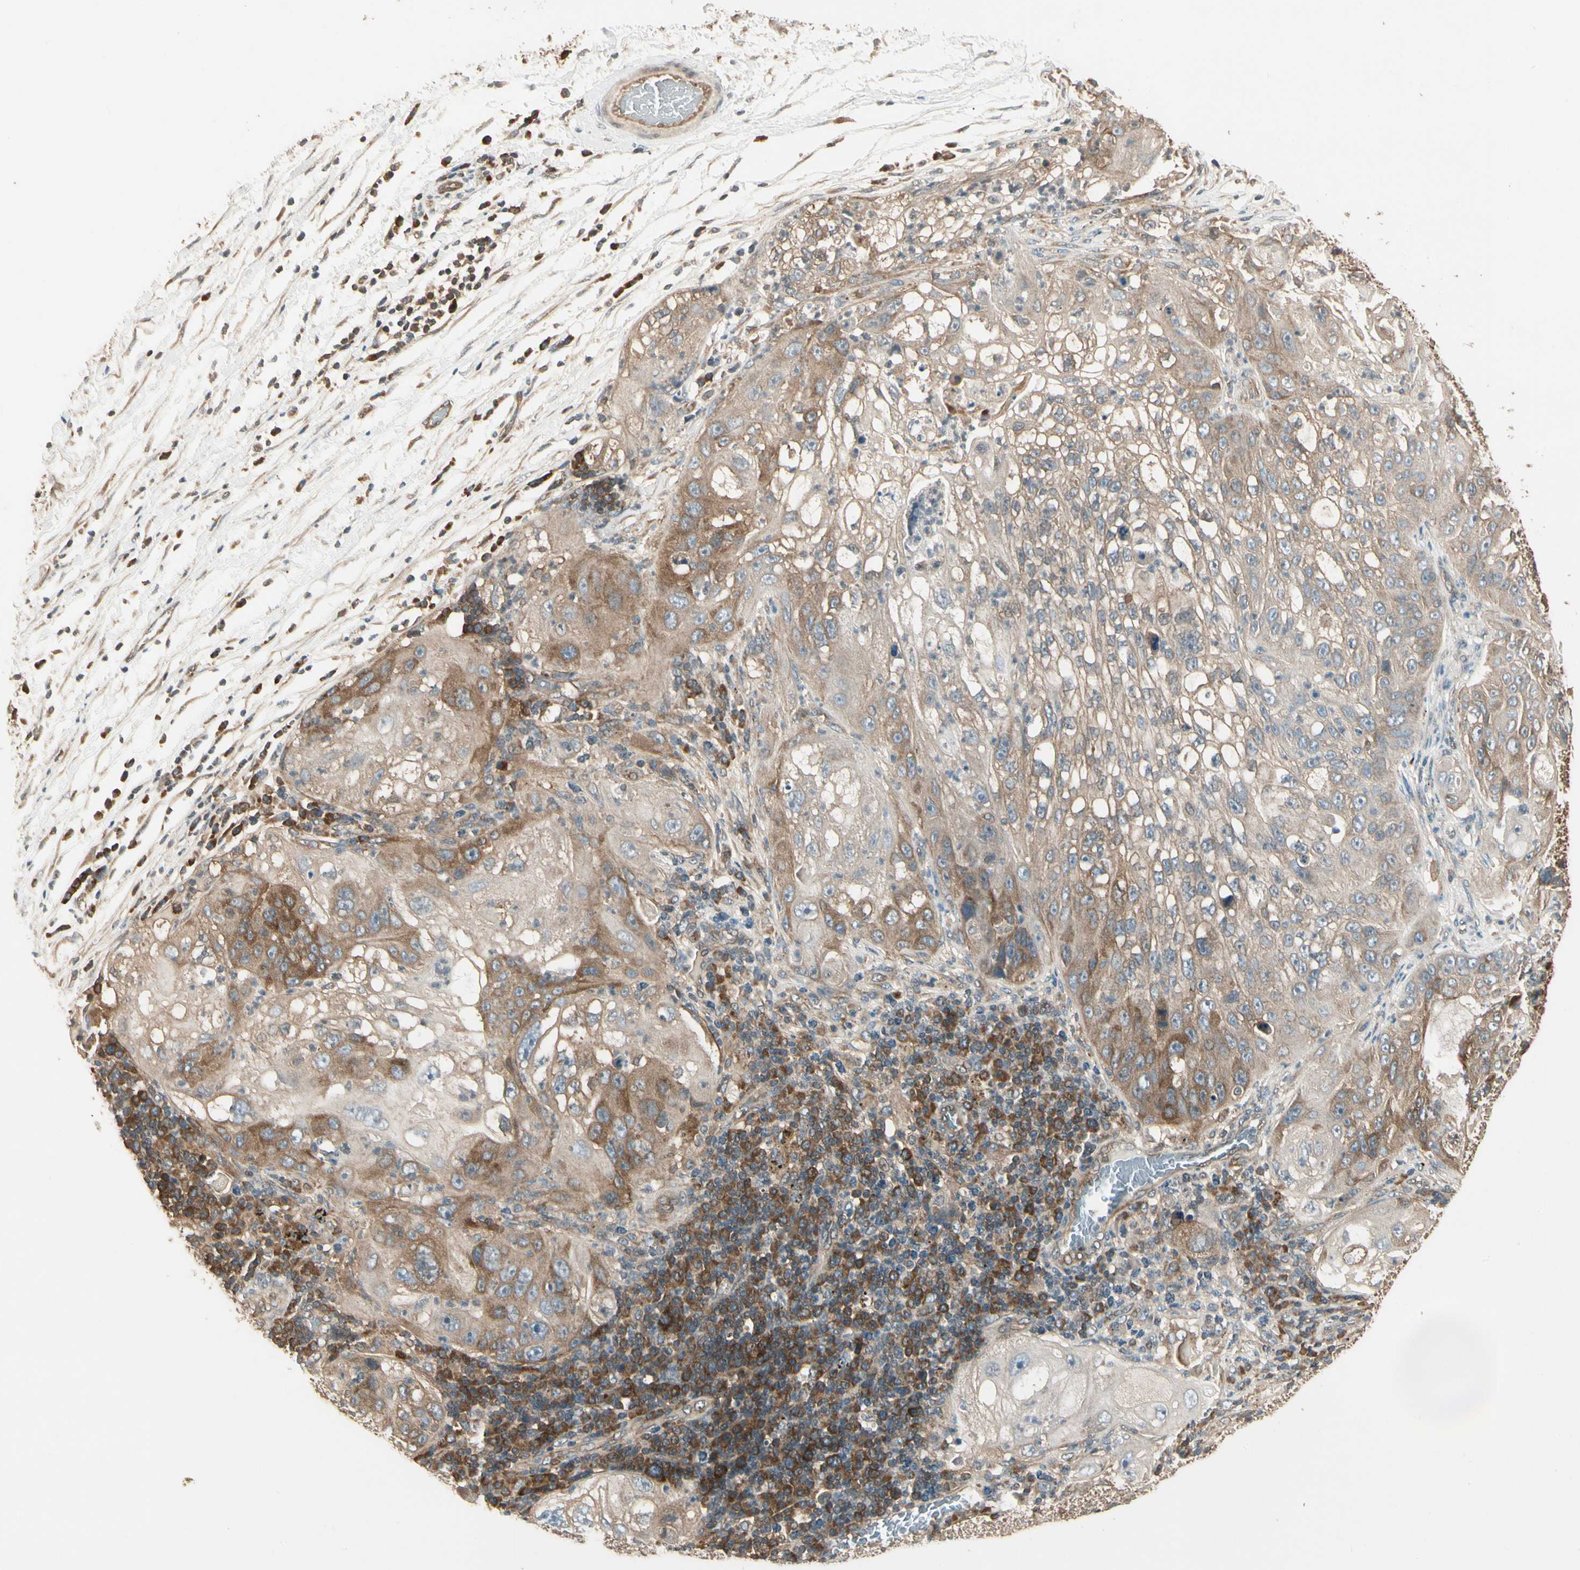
{"staining": {"intensity": "moderate", "quantity": ">75%", "location": "cytoplasmic/membranous"}, "tissue": "lung cancer", "cell_type": "Tumor cells", "image_type": "cancer", "snomed": [{"axis": "morphology", "description": "Inflammation, NOS"}, {"axis": "morphology", "description": "Squamous cell carcinoma, NOS"}, {"axis": "topography", "description": "Lymph node"}, {"axis": "topography", "description": "Soft tissue"}, {"axis": "topography", "description": "Lung"}], "caption": "Human lung squamous cell carcinoma stained with a protein marker reveals moderate staining in tumor cells.", "gene": "CCT7", "patient": {"sex": "male", "age": 66}}